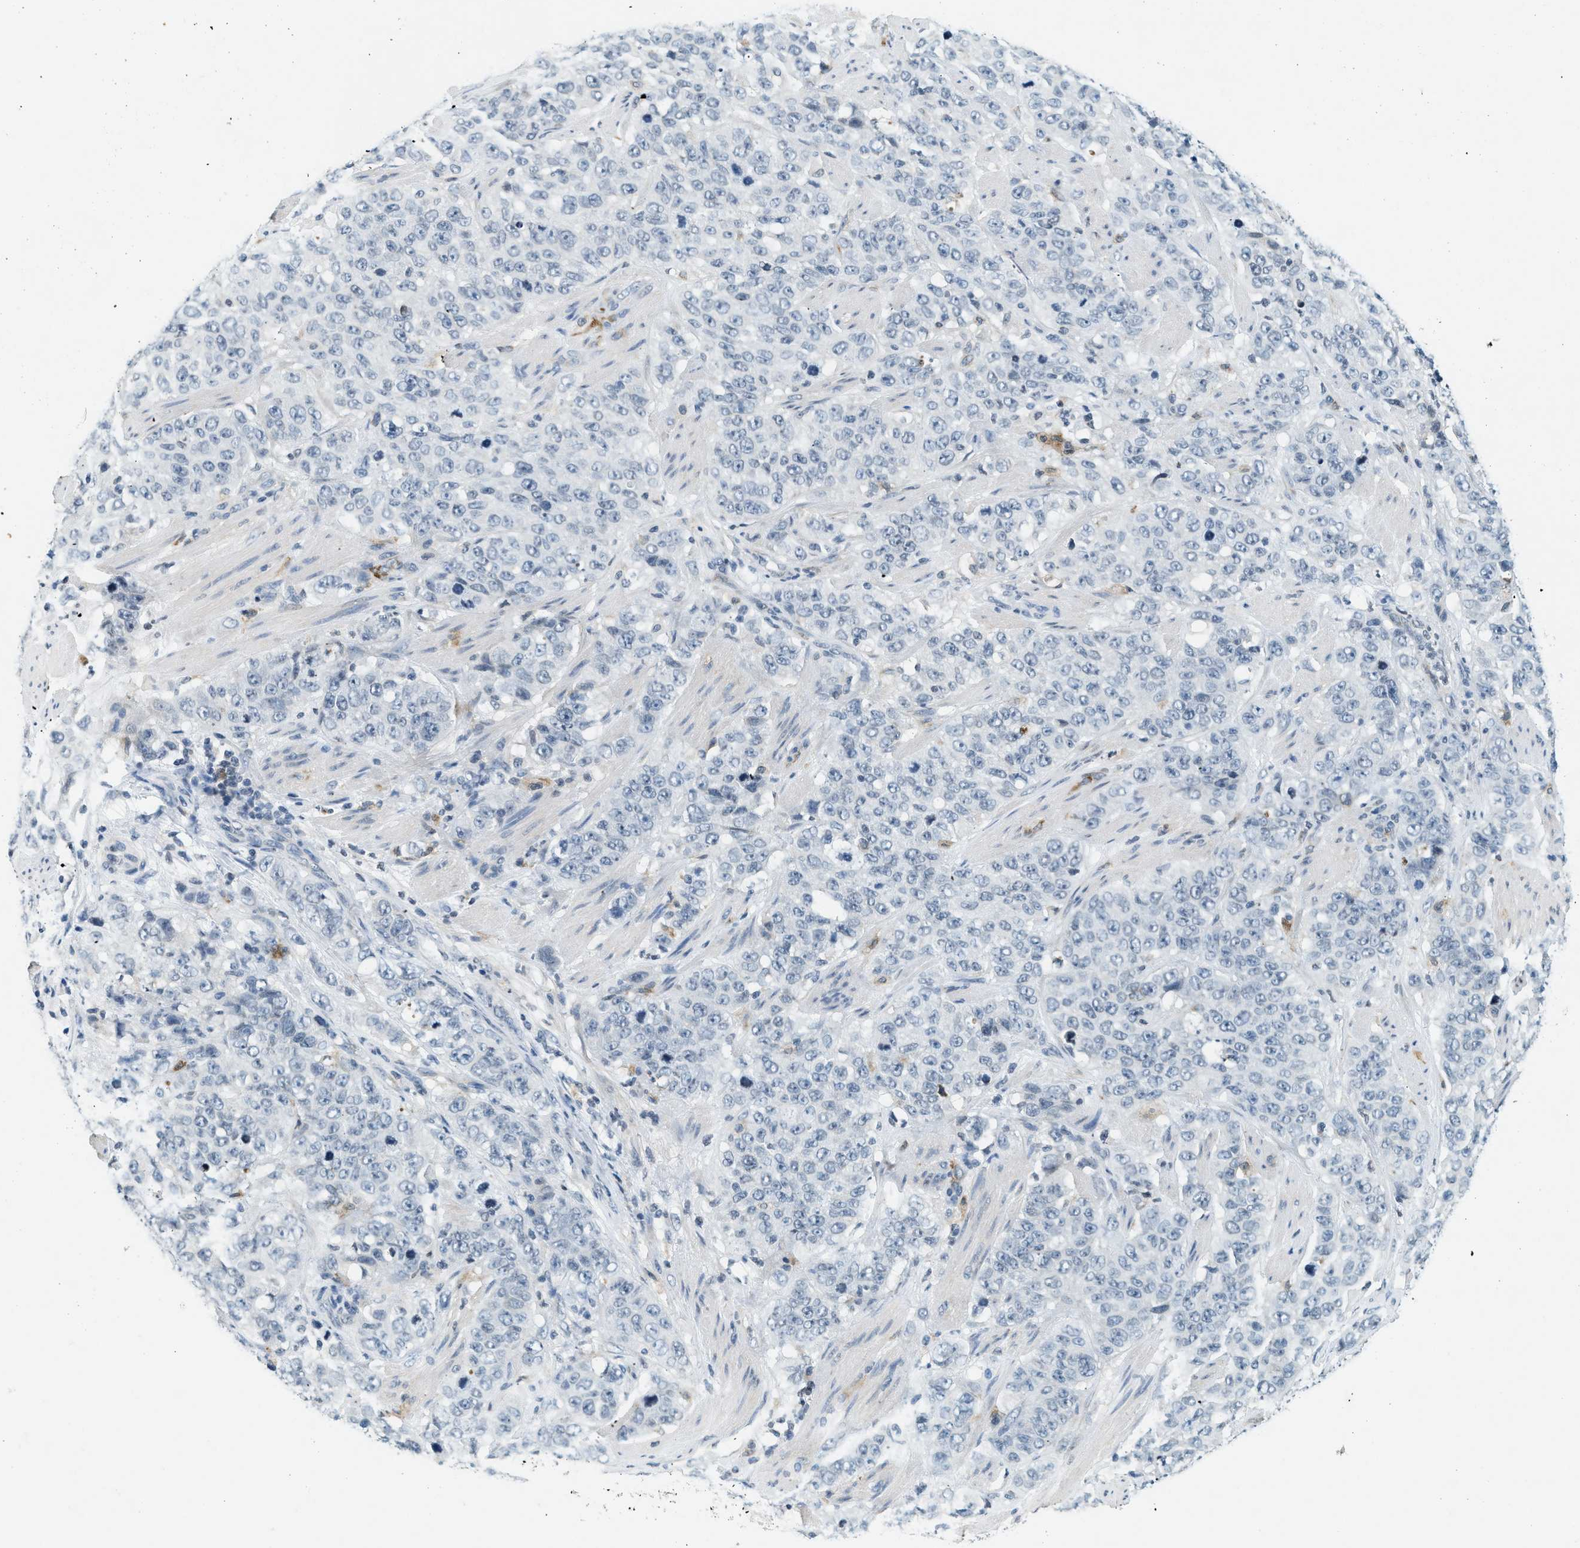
{"staining": {"intensity": "negative", "quantity": "none", "location": "none"}, "tissue": "stomach cancer", "cell_type": "Tumor cells", "image_type": "cancer", "snomed": [{"axis": "morphology", "description": "Adenocarcinoma, NOS"}, {"axis": "topography", "description": "Stomach"}], "caption": "High power microscopy histopathology image of an immunohistochemistry histopathology image of stomach cancer (adenocarcinoma), revealing no significant expression in tumor cells.", "gene": "UVRAG", "patient": {"sex": "male", "age": 48}}